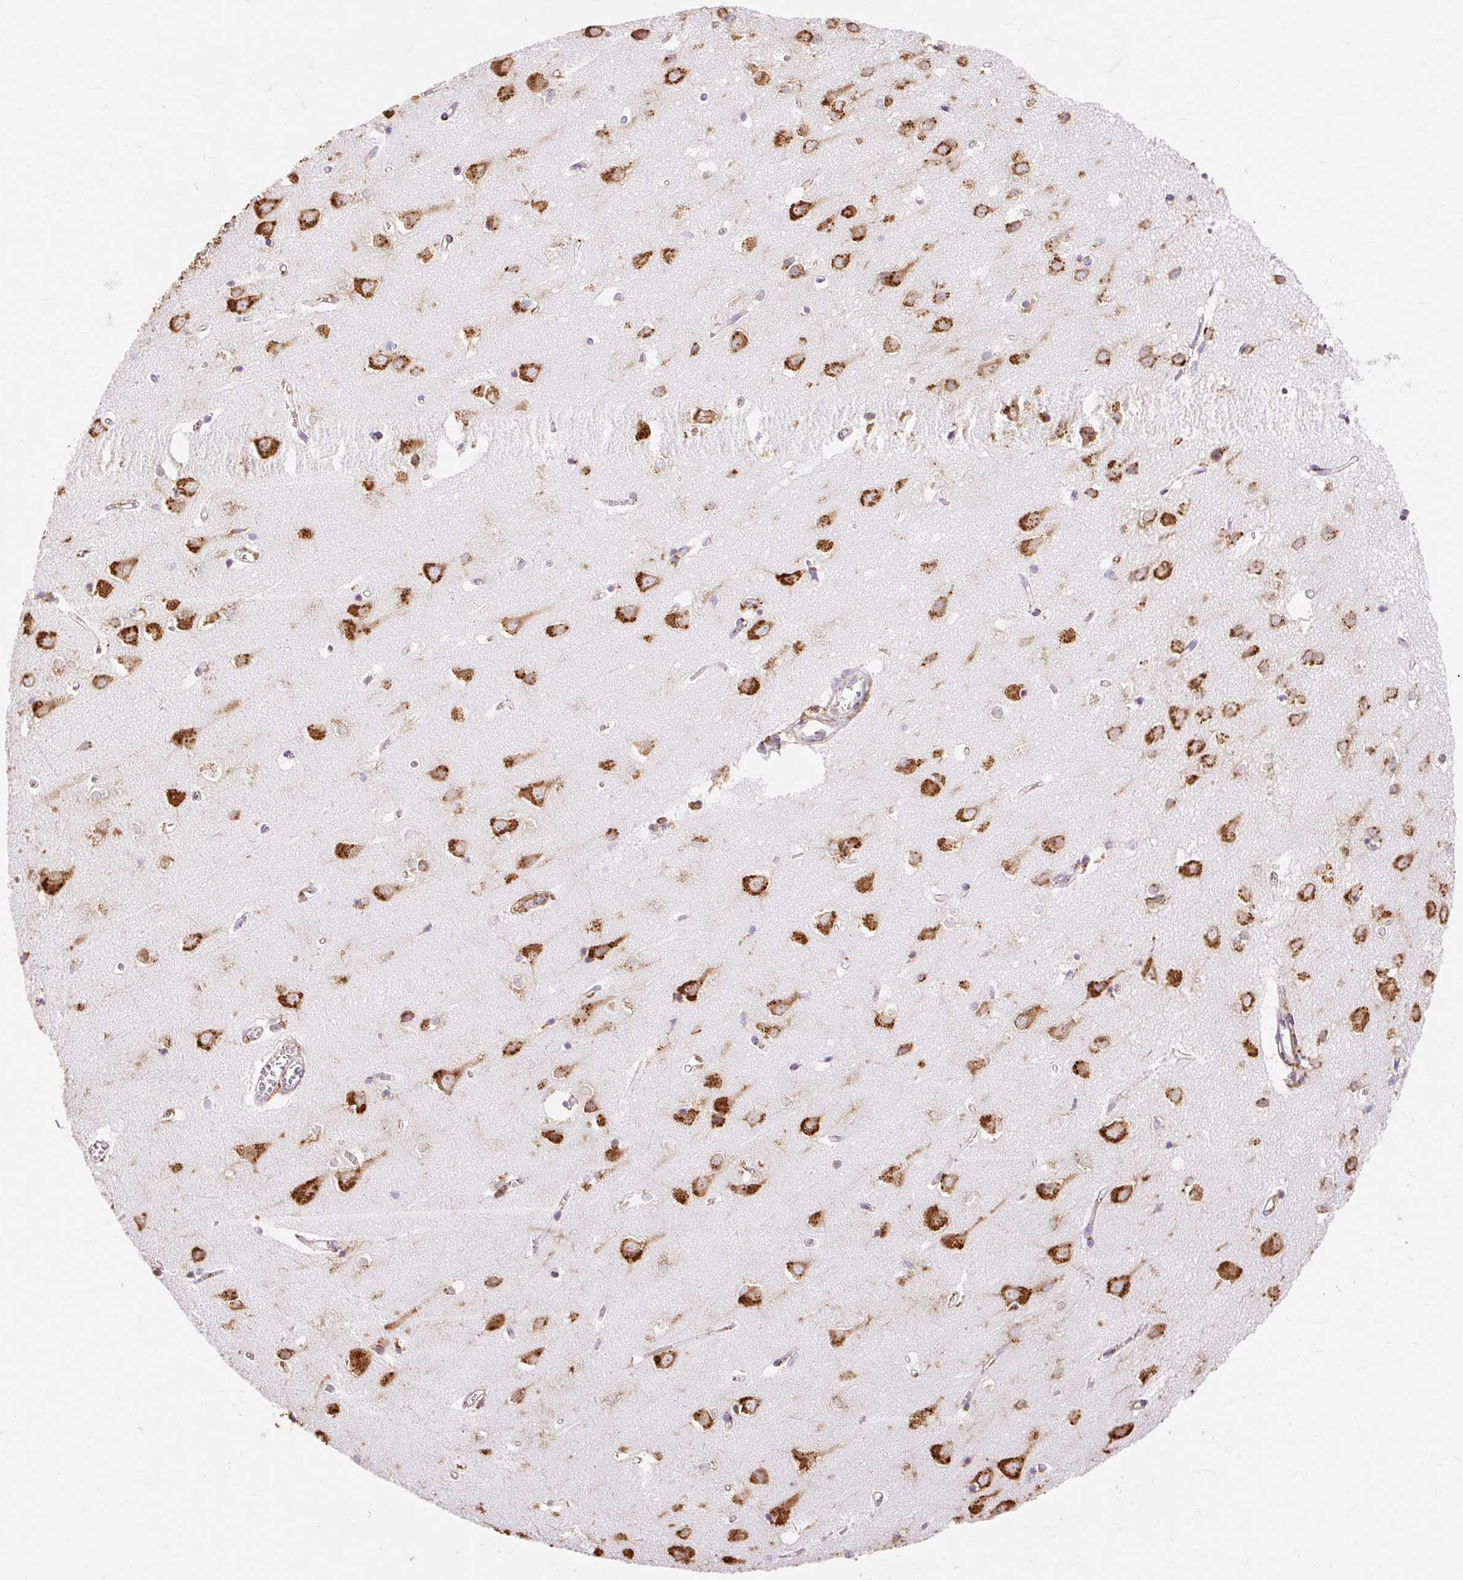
{"staining": {"intensity": "weak", "quantity": "25%-75%", "location": "cytoplasmic/membranous"}, "tissue": "cerebral cortex", "cell_type": "Endothelial cells", "image_type": "normal", "snomed": [{"axis": "morphology", "description": "Normal tissue, NOS"}, {"axis": "topography", "description": "Cerebral cortex"}], "caption": "Human cerebral cortex stained with a protein marker demonstrates weak staining in endothelial cells.", "gene": "ENSG00000260836", "patient": {"sex": "male", "age": 70}}